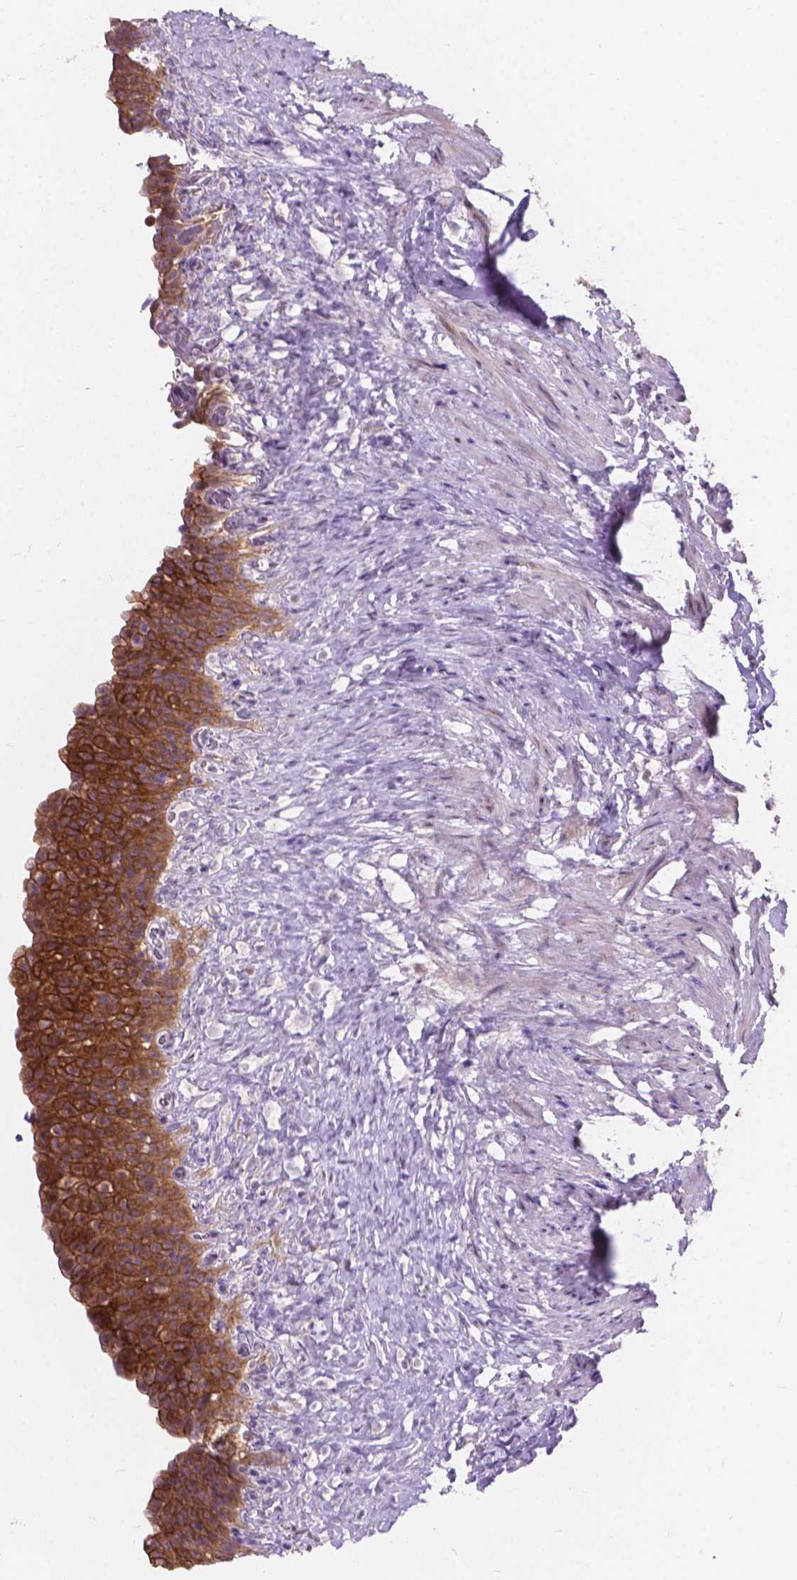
{"staining": {"intensity": "strong", "quantity": ">75%", "location": "cytoplasmic/membranous"}, "tissue": "urinary bladder", "cell_type": "Urothelial cells", "image_type": "normal", "snomed": [{"axis": "morphology", "description": "Normal tissue, NOS"}, {"axis": "topography", "description": "Urinary bladder"}, {"axis": "topography", "description": "Prostate"}], "caption": "Strong cytoplasmic/membranous positivity for a protein is identified in about >75% of urothelial cells of unremarkable urinary bladder using immunohistochemistry (IHC).", "gene": "MYH14", "patient": {"sex": "male", "age": 76}}